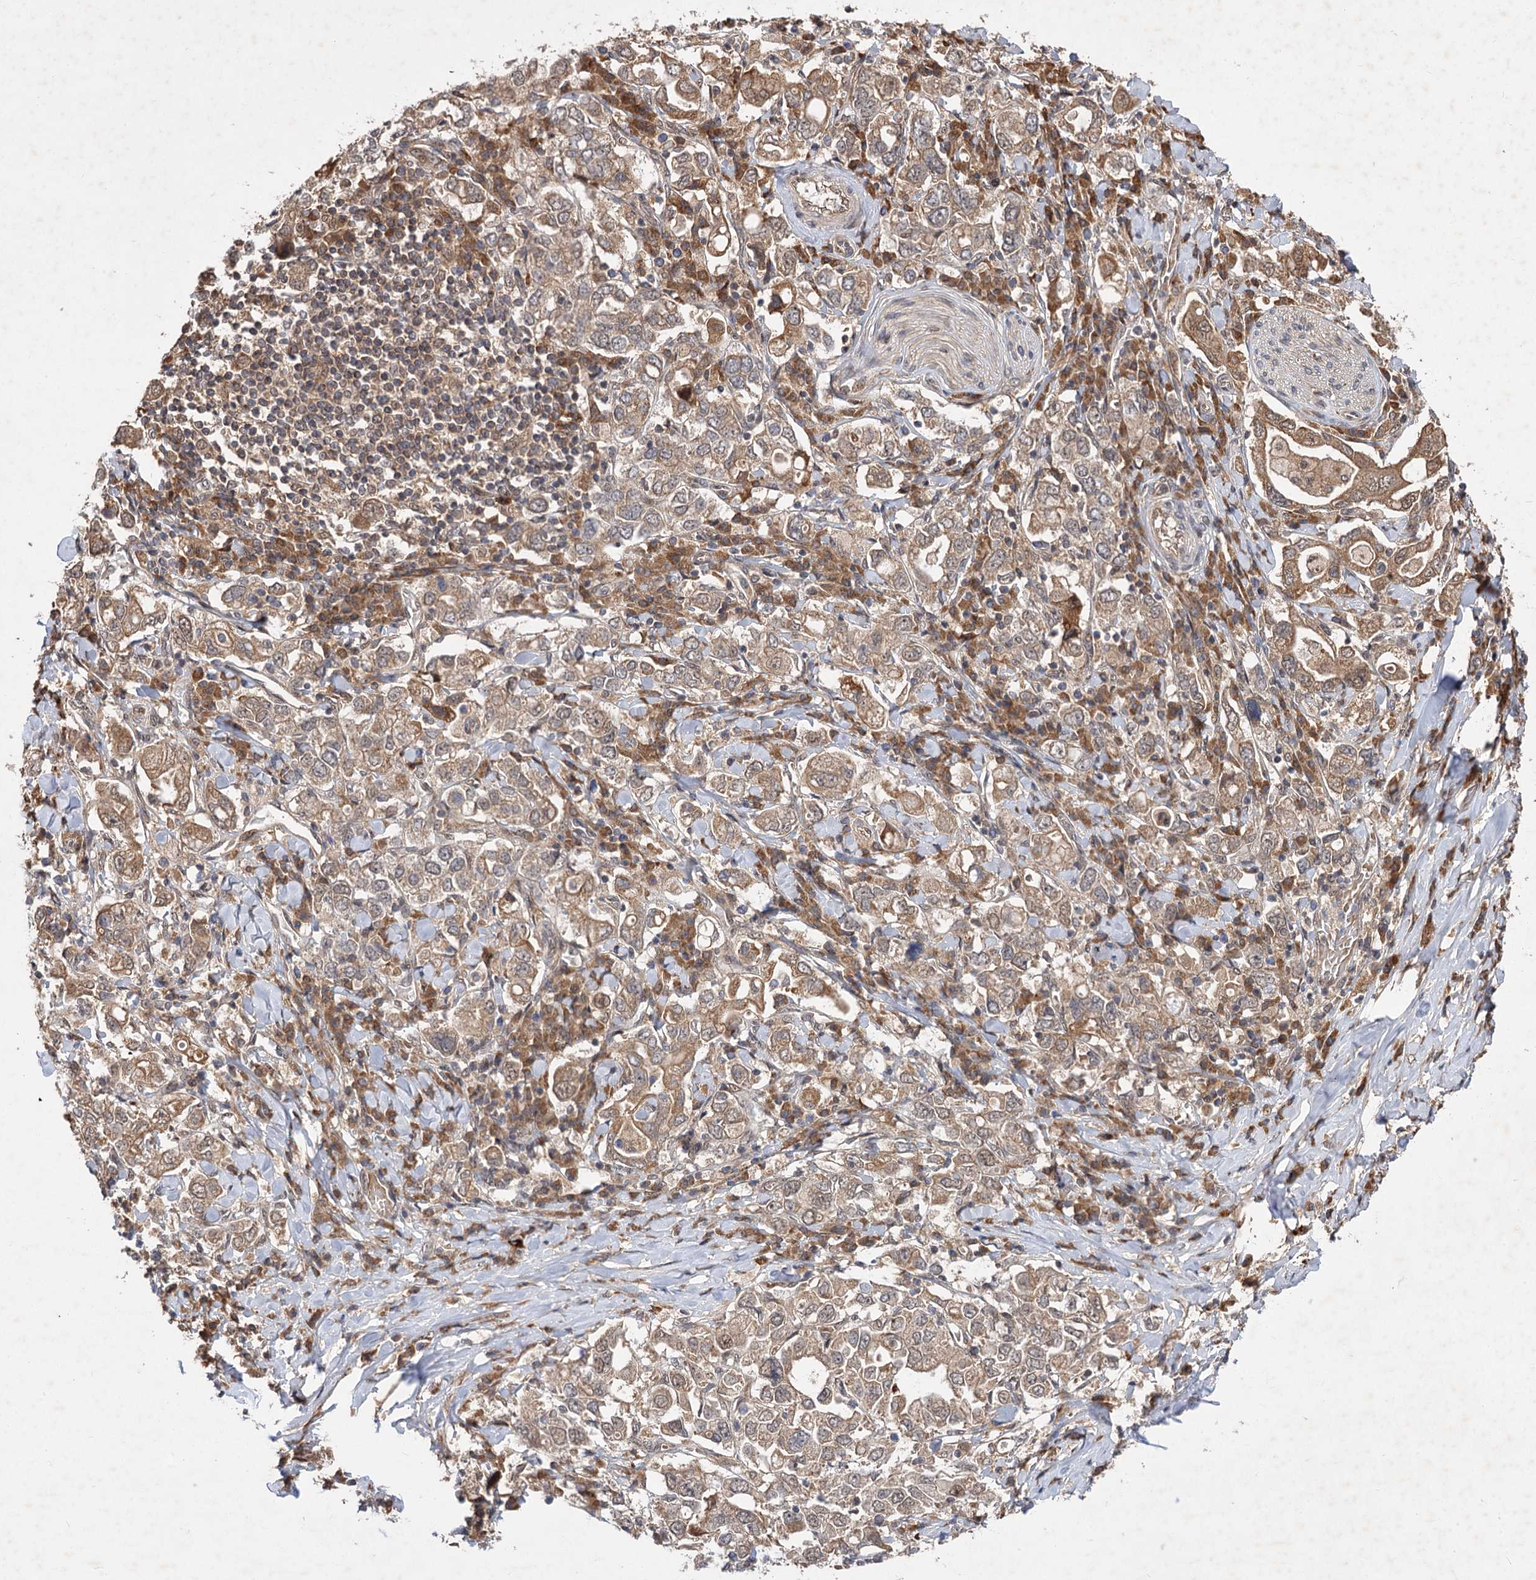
{"staining": {"intensity": "moderate", "quantity": ">75%", "location": "cytoplasmic/membranous"}, "tissue": "stomach cancer", "cell_type": "Tumor cells", "image_type": "cancer", "snomed": [{"axis": "morphology", "description": "Adenocarcinoma, NOS"}, {"axis": "topography", "description": "Stomach, upper"}], "caption": "Immunohistochemistry (IHC) micrograph of human stomach adenocarcinoma stained for a protein (brown), which reveals medium levels of moderate cytoplasmic/membranous expression in approximately >75% of tumor cells.", "gene": "FBXW8", "patient": {"sex": "male", "age": 62}}